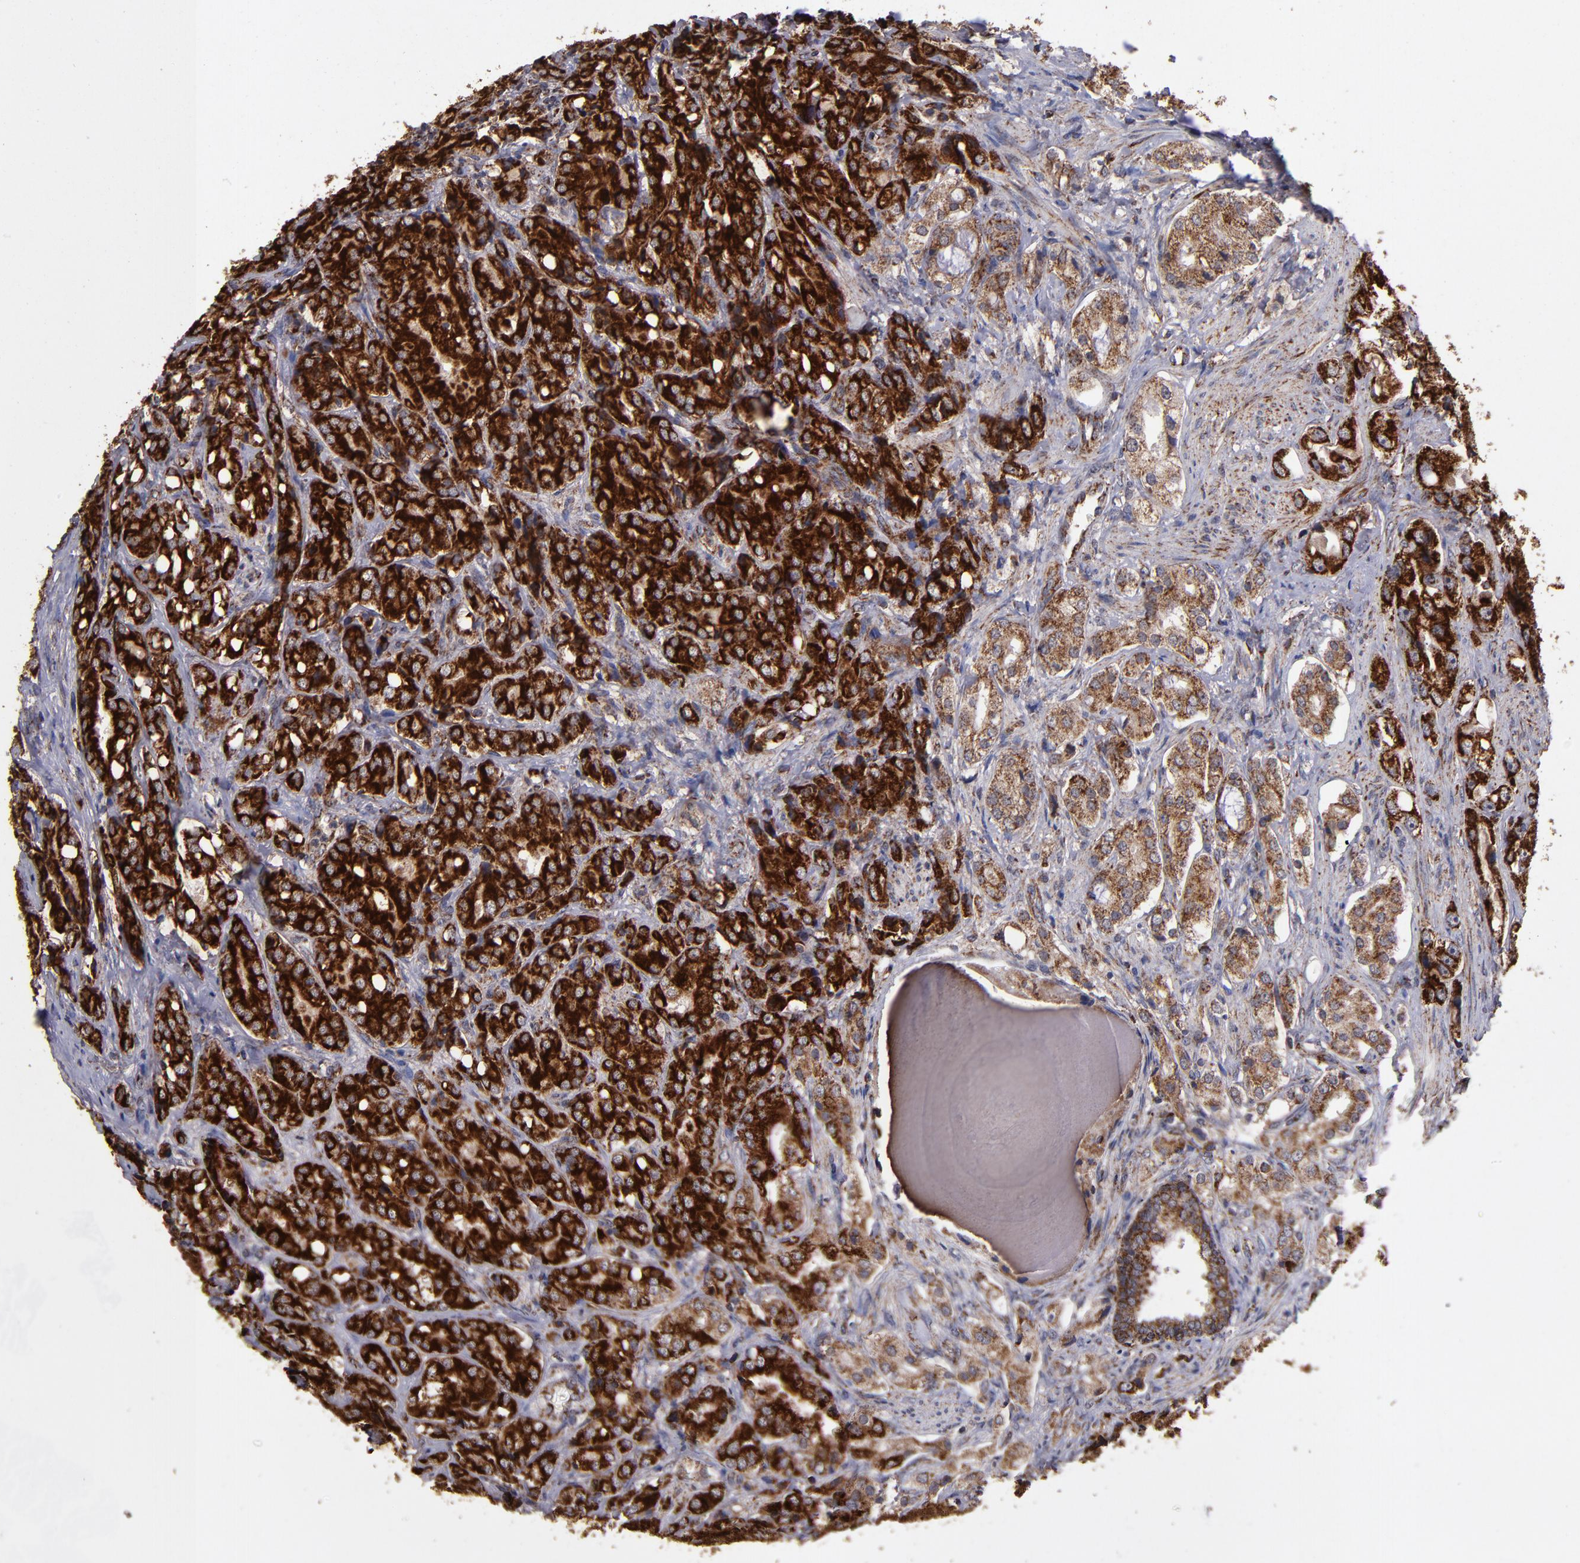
{"staining": {"intensity": "strong", "quantity": ">75%", "location": "cytoplasmic/membranous"}, "tissue": "prostate cancer", "cell_type": "Tumor cells", "image_type": "cancer", "snomed": [{"axis": "morphology", "description": "Adenocarcinoma, High grade"}, {"axis": "topography", "description": "Prostate"}], "caption": "Immunohistochemical staining of human prostate high-grade adenocarcinoma exhibits strong cytoplasmic/membranous protein expression in about >75% of tumor cells. The staining was performed using DAB to visualize the protein expression in brown, while the nuclei were stained in blue with hematoxylin (Magnification: 20x).", "gene": "TIMM9", "patient": {"sex": "male", "age": 68}}